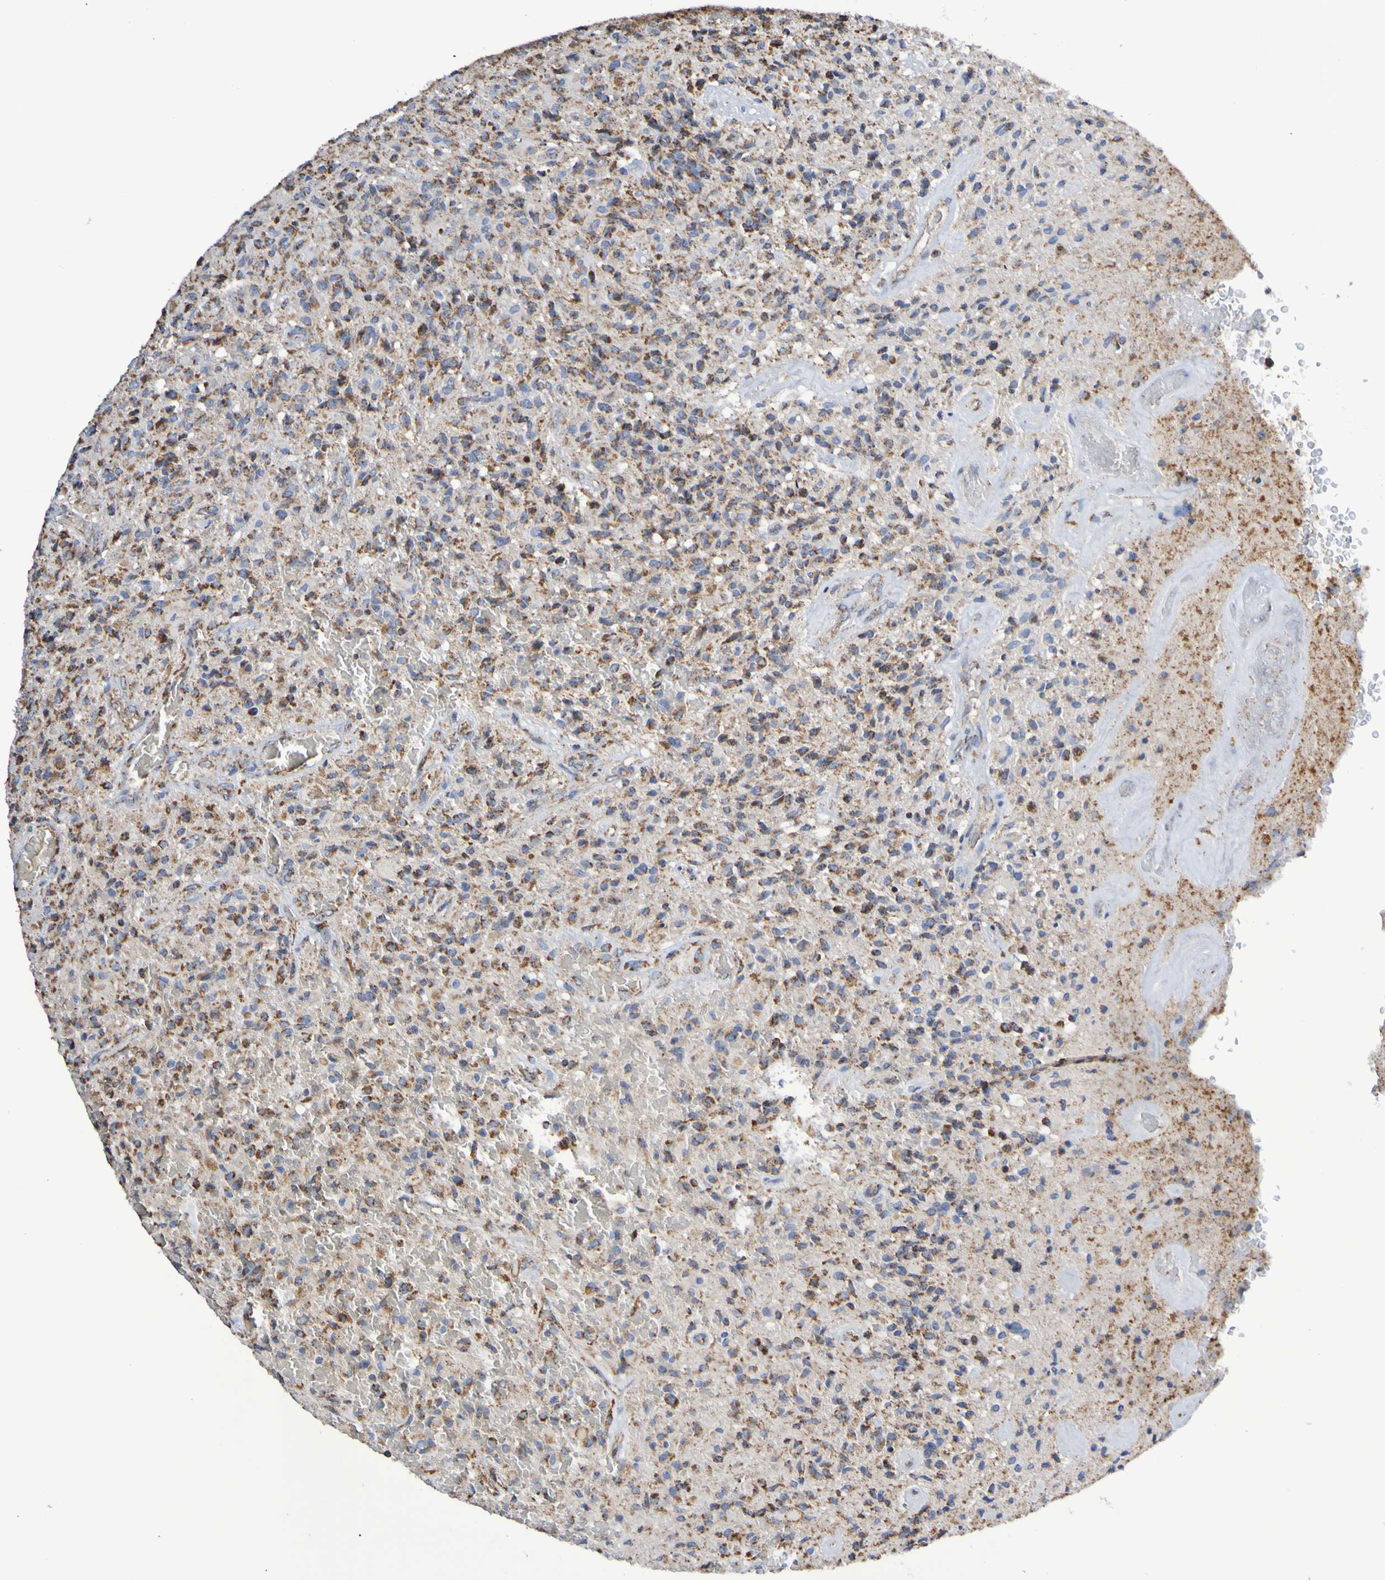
{"staining": {"intensity": "moderate", "quantity": ">75%", "location": "cytoplasmic/membranous"}, "tissue": "glioma", "cell_type": "Tumor cells", "image_type": "cancer", "snomed": [{"axis": "morphology", "description": "Glioma, malignant, High grade"}, {"axis": "topography", "description": "Brain"}], "caption": "Immunohistochemistry (IHC) image of neoplastic tissue: human malignant high-grade glioma stained using immunohistochemistry (IHC) displays medium levels of moderate protein expression localized specifically in the cytoplasmic/membranous of tumor cells, appearing as a cytoplasmic/membranous brown color.", "gene": "IL18R1", "patient": {"sex": "male", "age": 71}}